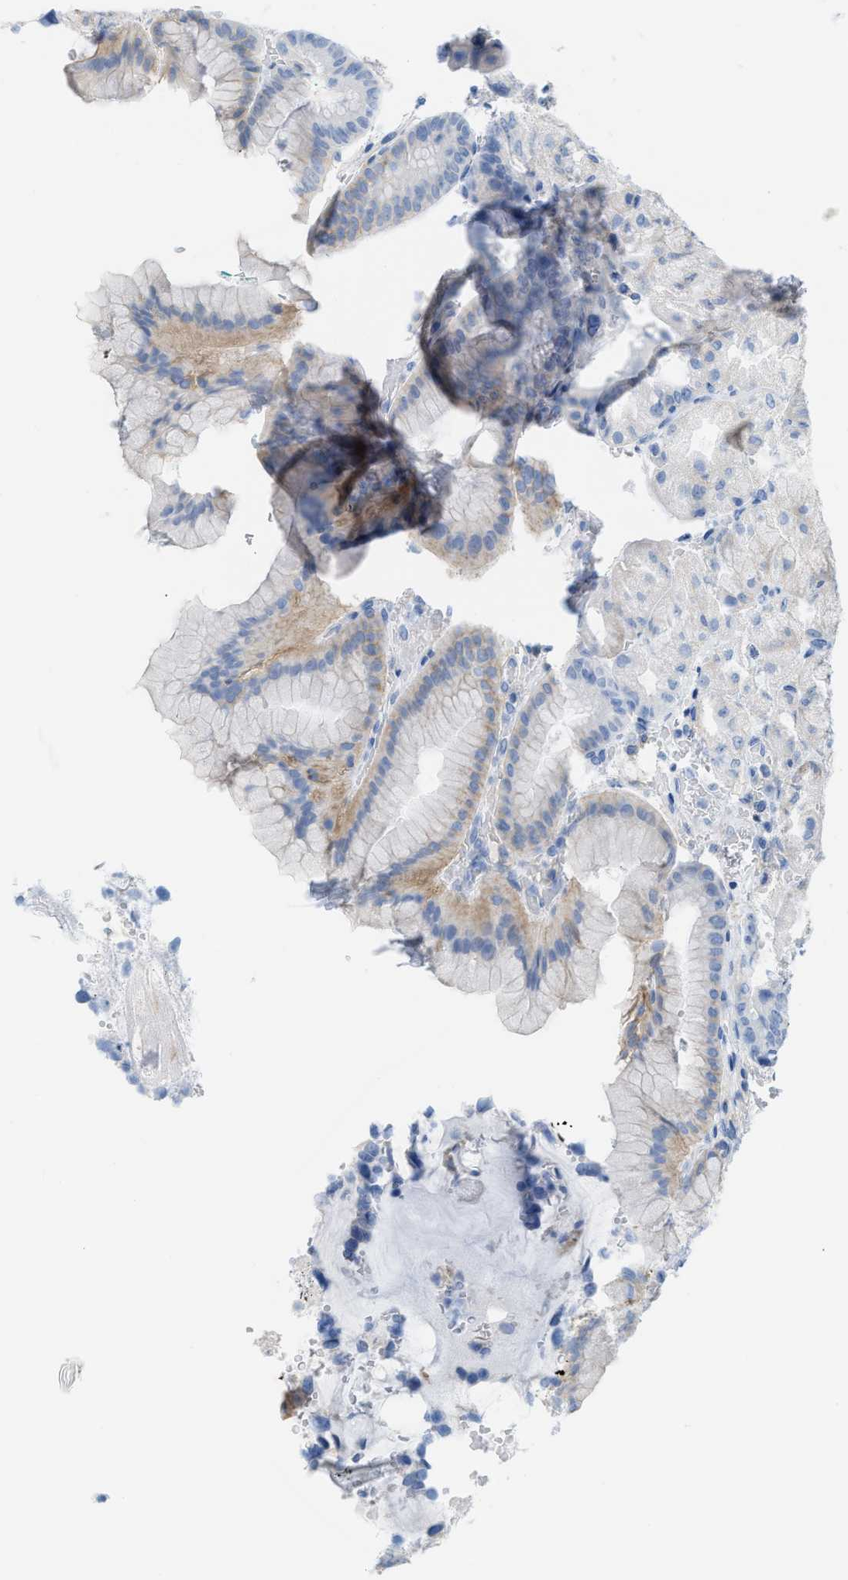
{"staining": {"intensity": "negative", "quantity": "none", "location": "none"}, "tissue": "stomach", "cell_type": "Glandular cells", "image_type": "normal", "snomed": [{"axis": "morphology", "description": "Normal tissue, NOS"}, {"axis": "morphology", "description": "Carcinoid, malignant, NOS"}, {"axis": "topography", "description": "Stomach, upper"}], "caption": "DAB (3,3'-diaminobenzidine) immunohistochemical staining of unremarkable human stomach demonstrates no significant positivity in glandular cells.", "gene": "SLC3A2", "patient": {"sex": "male", "age": 39}}